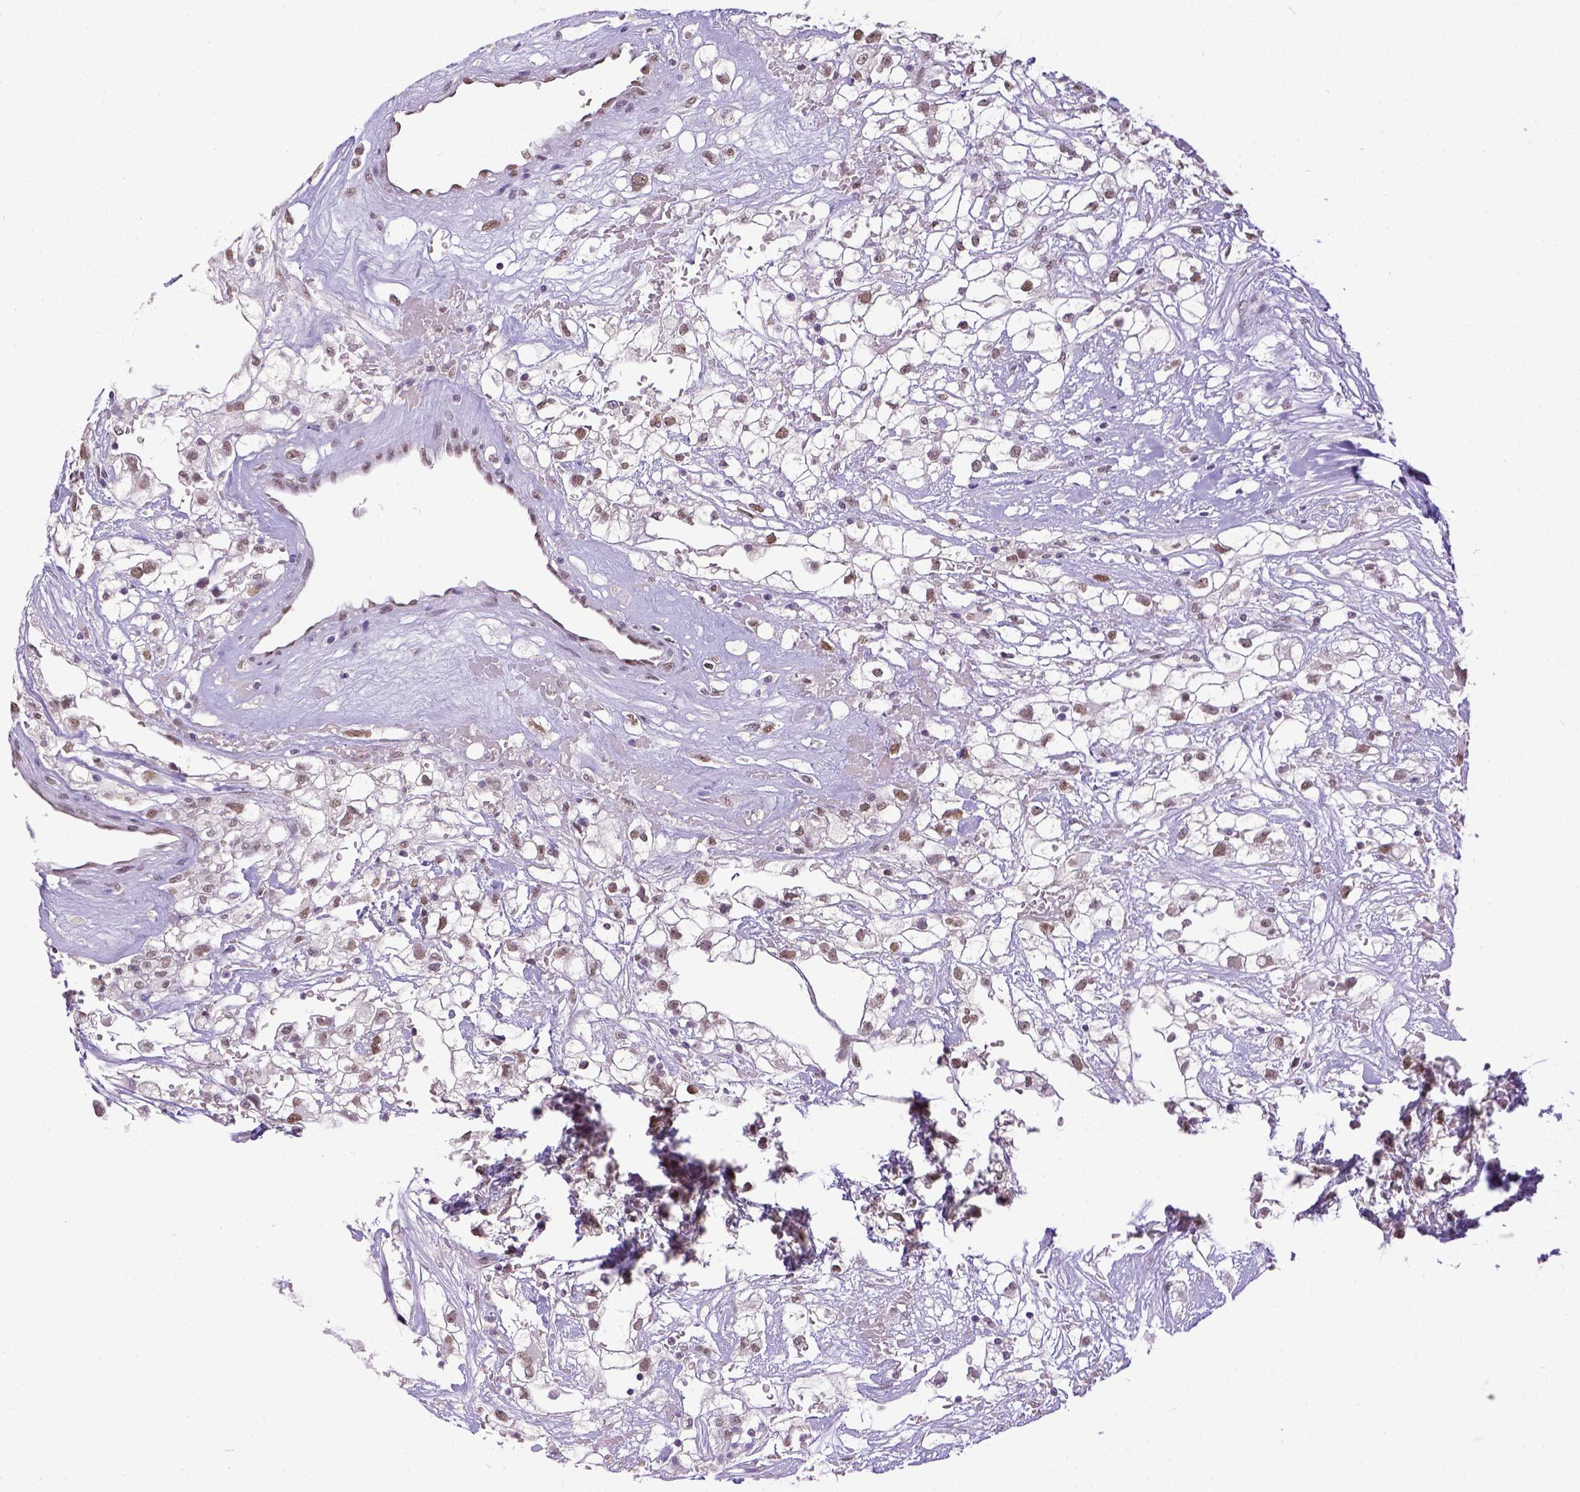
{"staining": {"intensity": "weak", "quantity": ">75%", "location": "nuclear"}, "tissue": "renal cancer", "cell_type": "Tumor cells", "image_type": "cancer", "snomed": [{"axis": "morphology", "description": "Adenocarcinoma, NOS"}, {"axis": "topography", "description": "Kidney"}], "caption": "This is a photomicrograph of immunohistochemistry staining of renal cancer, which shows weak positivity in the nuclear of tumor cells.", "gene": "ERCC1", "patient": {"sex": "male", "age": 59}}